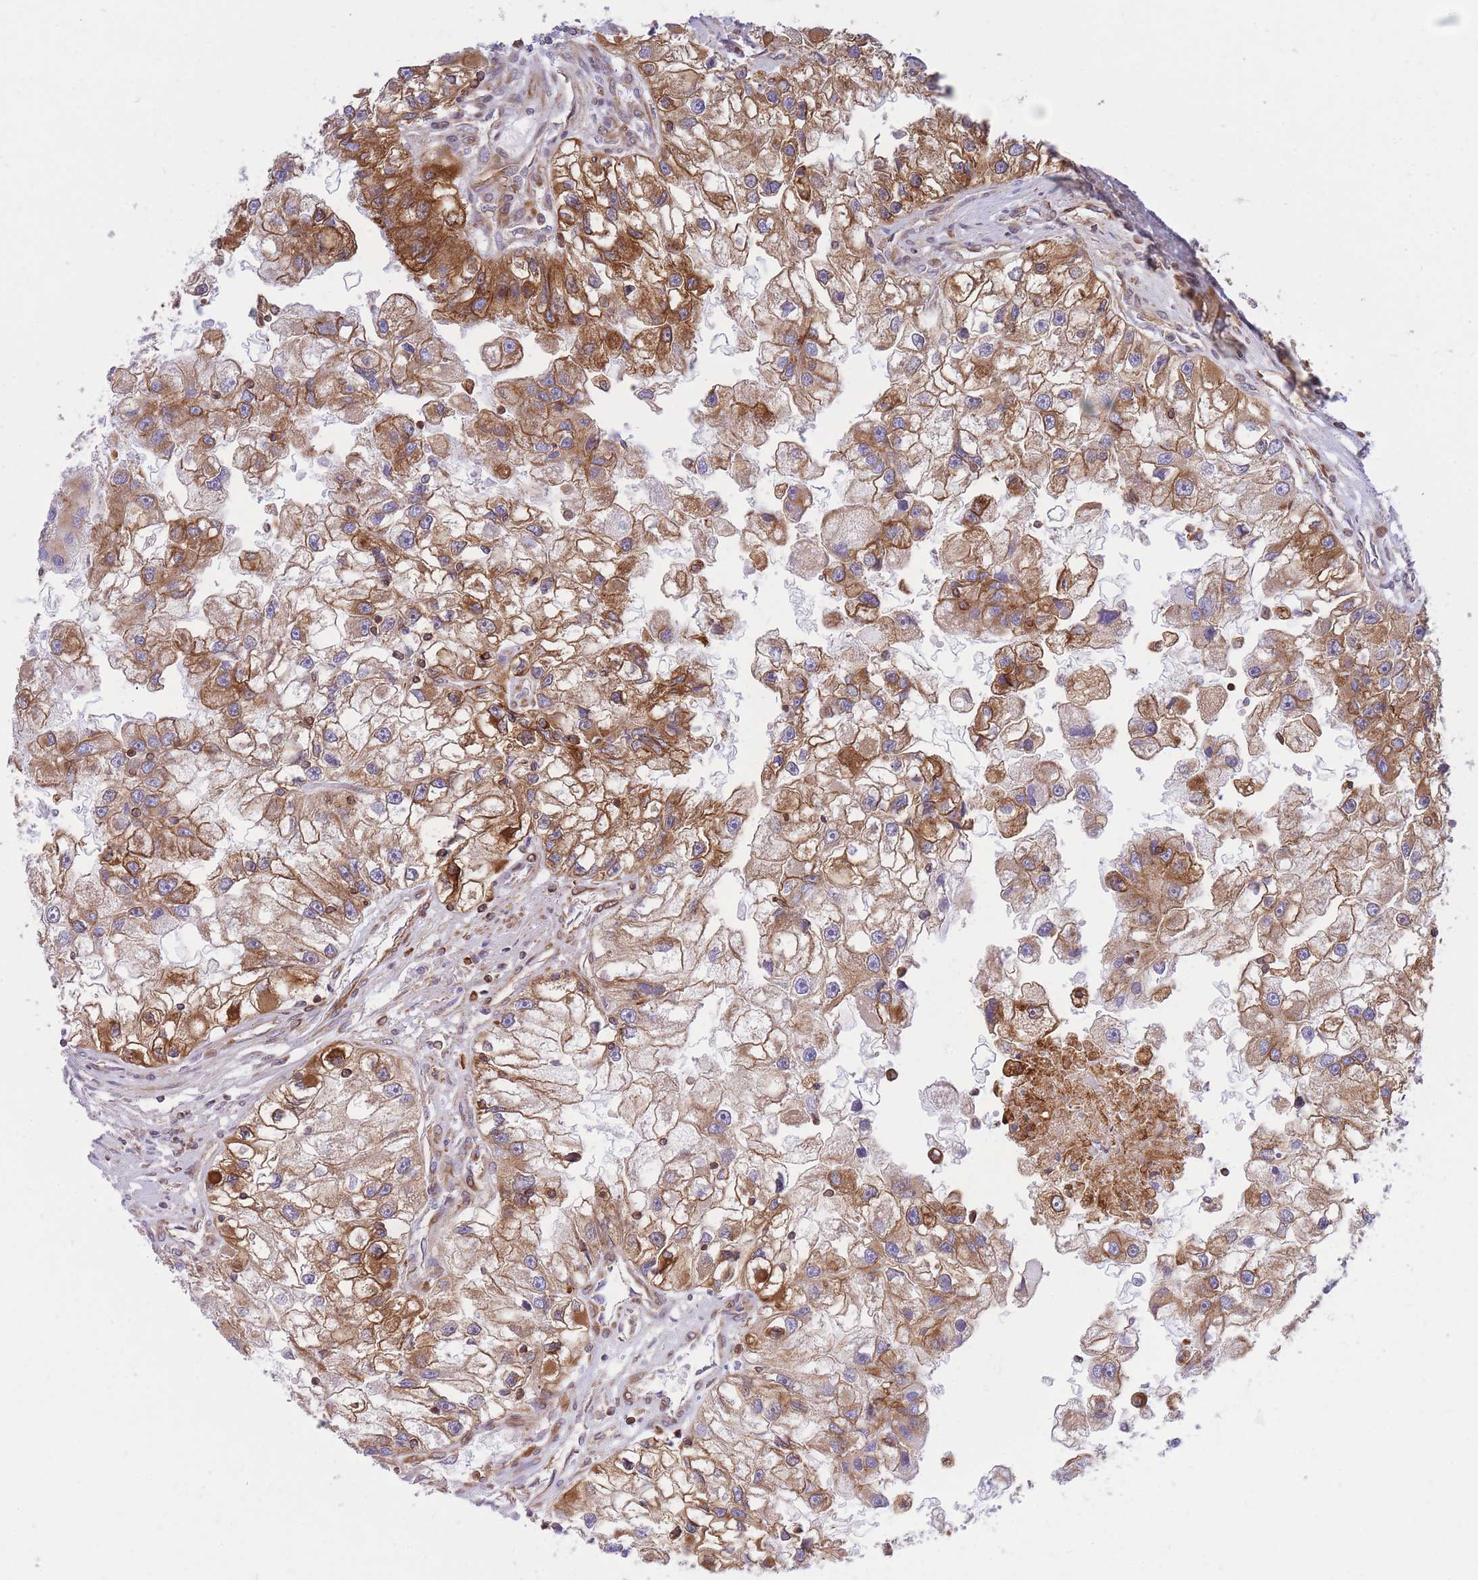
{"staining": {"intensity": "moderate", "quantity": ">75%", "location": "cytoplasmic/membranous"}, "tissue": "renal cancer", "cell_type": "Tumor cells", "image_type": "cancer", "snomed": [{"axis": "morphology", "description": "Adenocarcinoma, NOS"}, {"axis": "topography", "description": "Kidney"}], "caption": "This histopathology image demonstrates renal adenocarcinoma stained with IHC to label a protein in brown. The cytoplasmic/membranous of tumor cells show moderate positivity for the protein. Nuclei are counter-stained blue.", "gene": "REM1", "patient": {"sex": "male", "age": 63}}